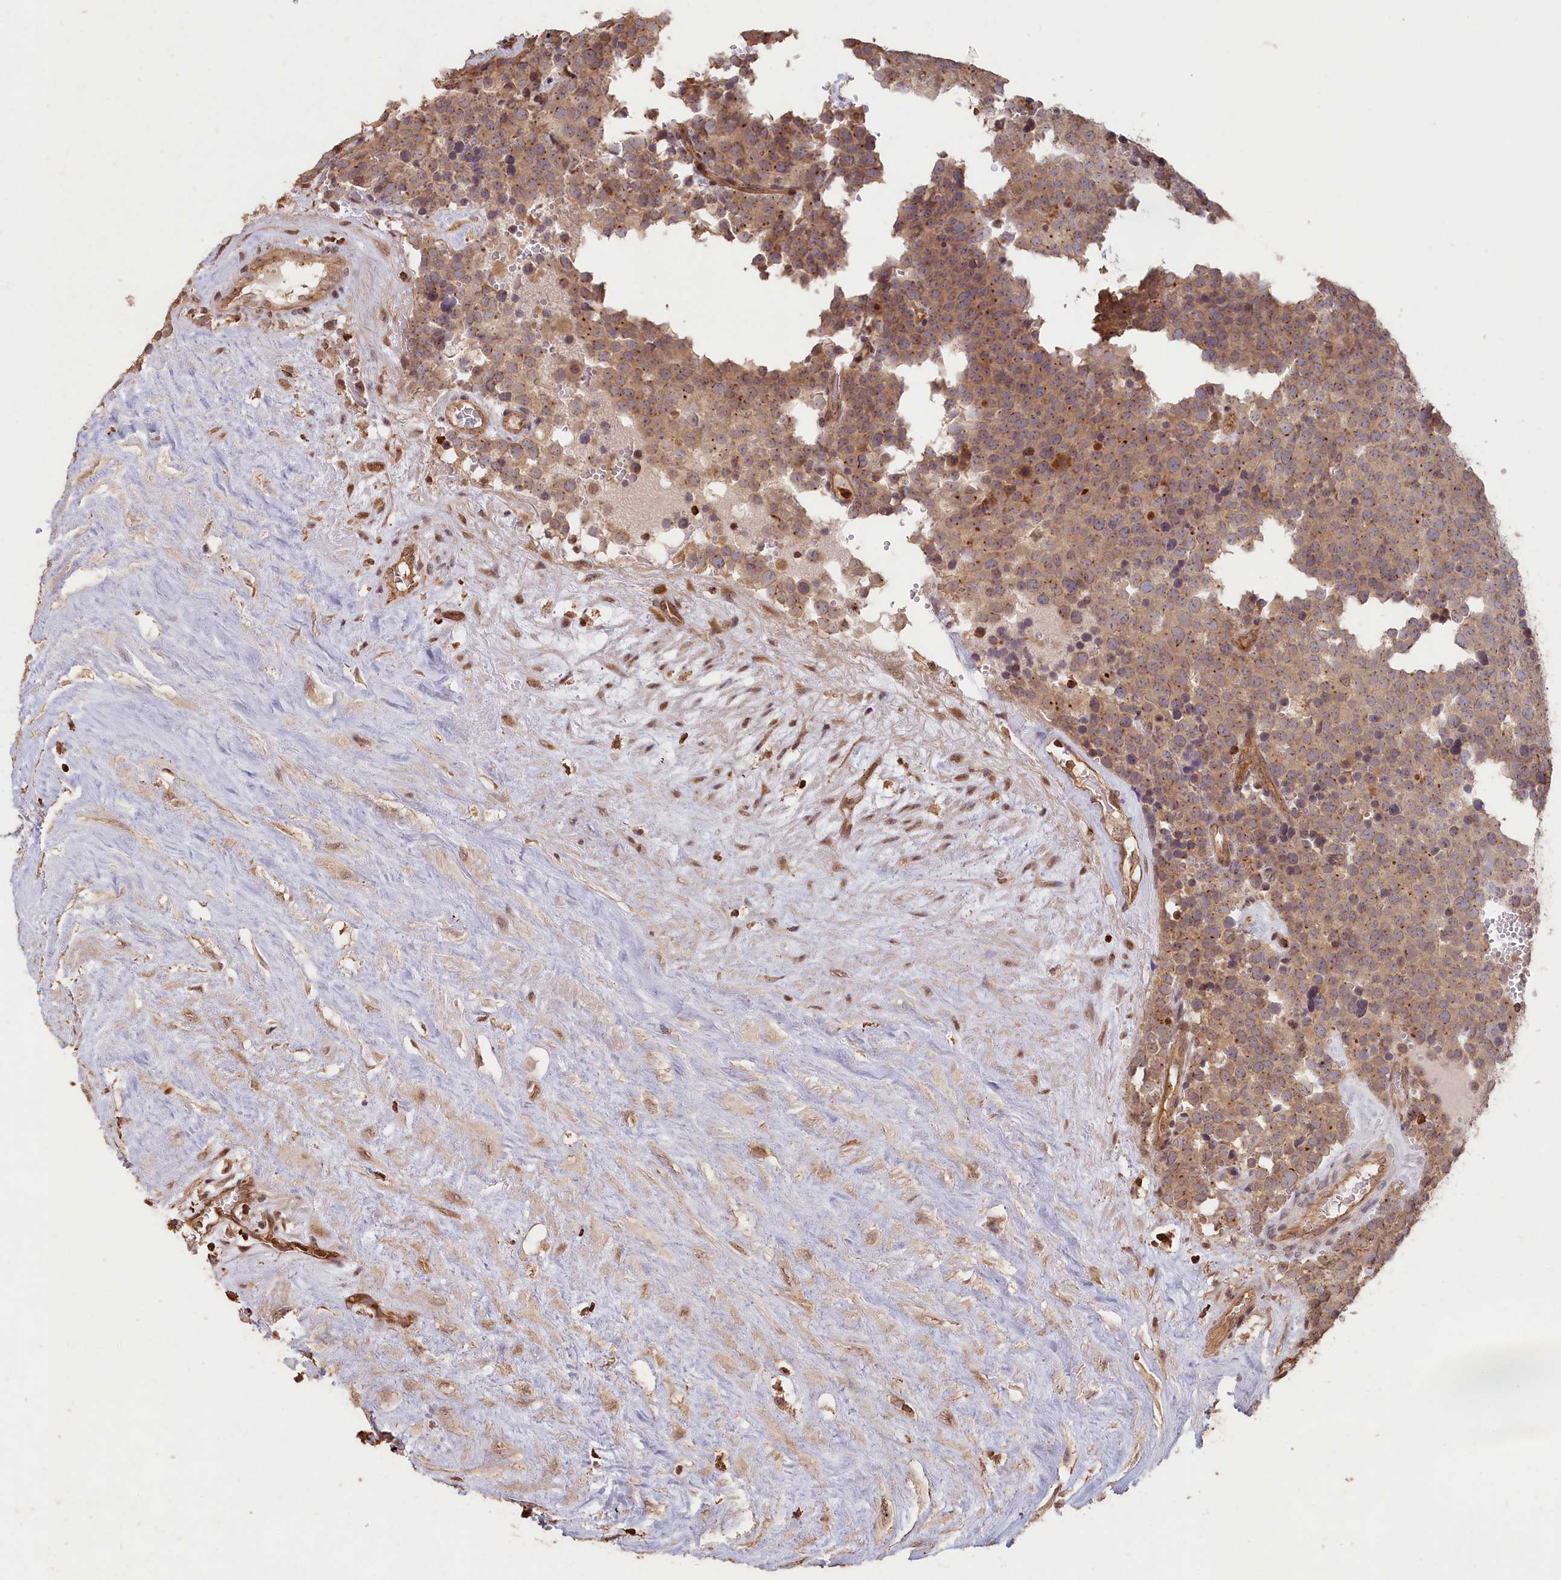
{"staining": {"intensity": "weak", "quantity": ">75%", "location": "cytoplasmic/membranous"}, "tissue": "testis cancer", "cell_type": "Tumor cells", "image_type": "cancer", "snomed": [{"axis": "morphology", "description": "Seminoma, NOS"}, {"axis": "topography", "description": "Testis"}], "caption": "High-power microscopy captured an immunohistochemistry (IHC) photomicrograph of testis cancer (seminoma), revealing weak cytoplasmic/membranous expression in about >75% of tumor cells. (IHC, brightfield microscopy, high magnification).", "gene": "MADD", "patient": {"sex": "male", "age": 71}}